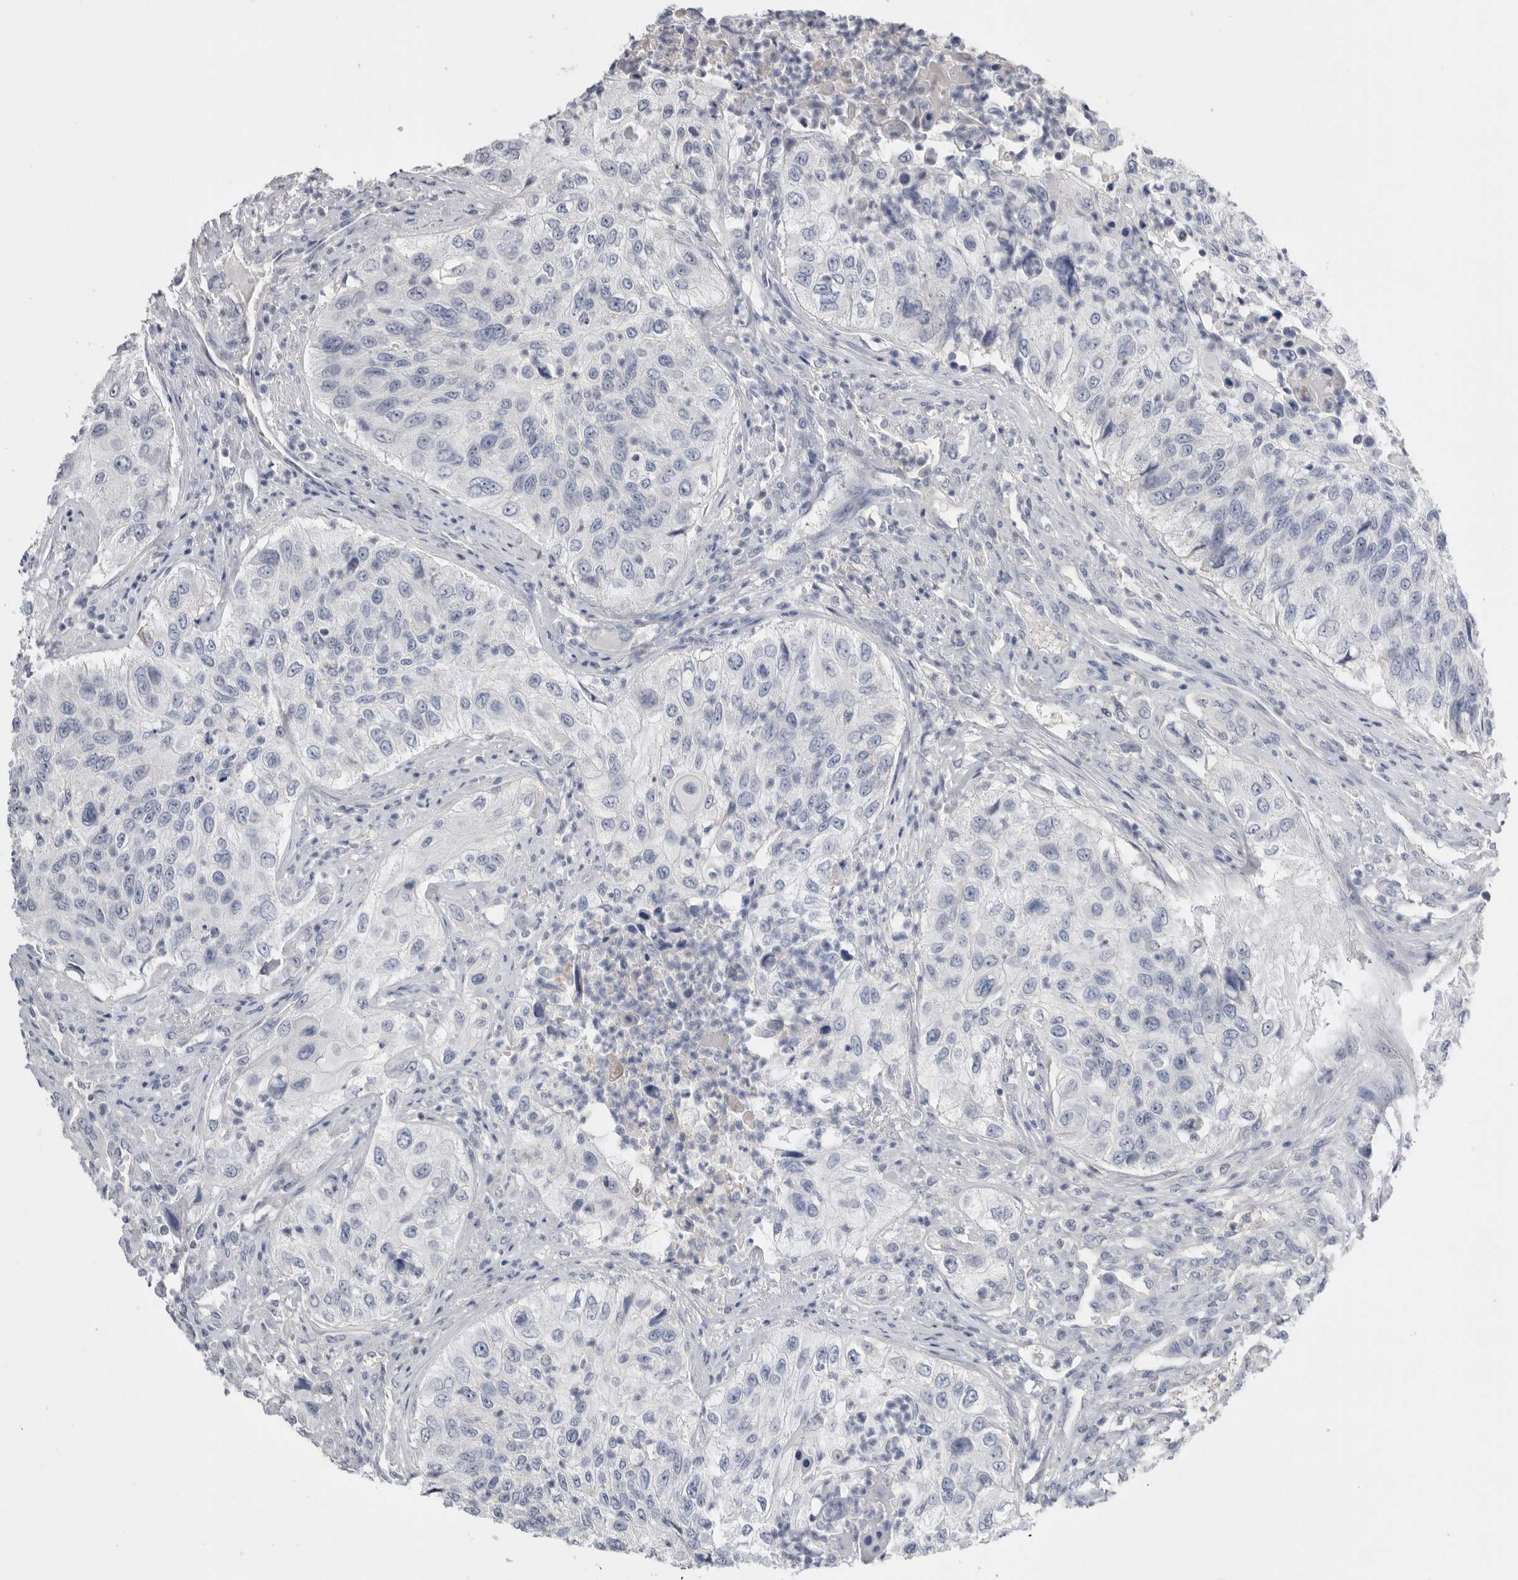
{"staining": {"intensity": "negative", "quantity": "none", "location": "none"}, "tissue": "urothelial cancer", "cell_type": "Tumor cells", "image_type": "cancer", "snomed": [{"axis": "morphology", "description": "Urothelial carcinoma, High grade"}, {"axis": "topography", "description": "Urinary bladder"}], "caption": "Tumor cells are negative for brown protein staining in high-grade urothelial carcinoma.", "gene": "APOA2", "patient": {"sex": "female", "age": 60}}